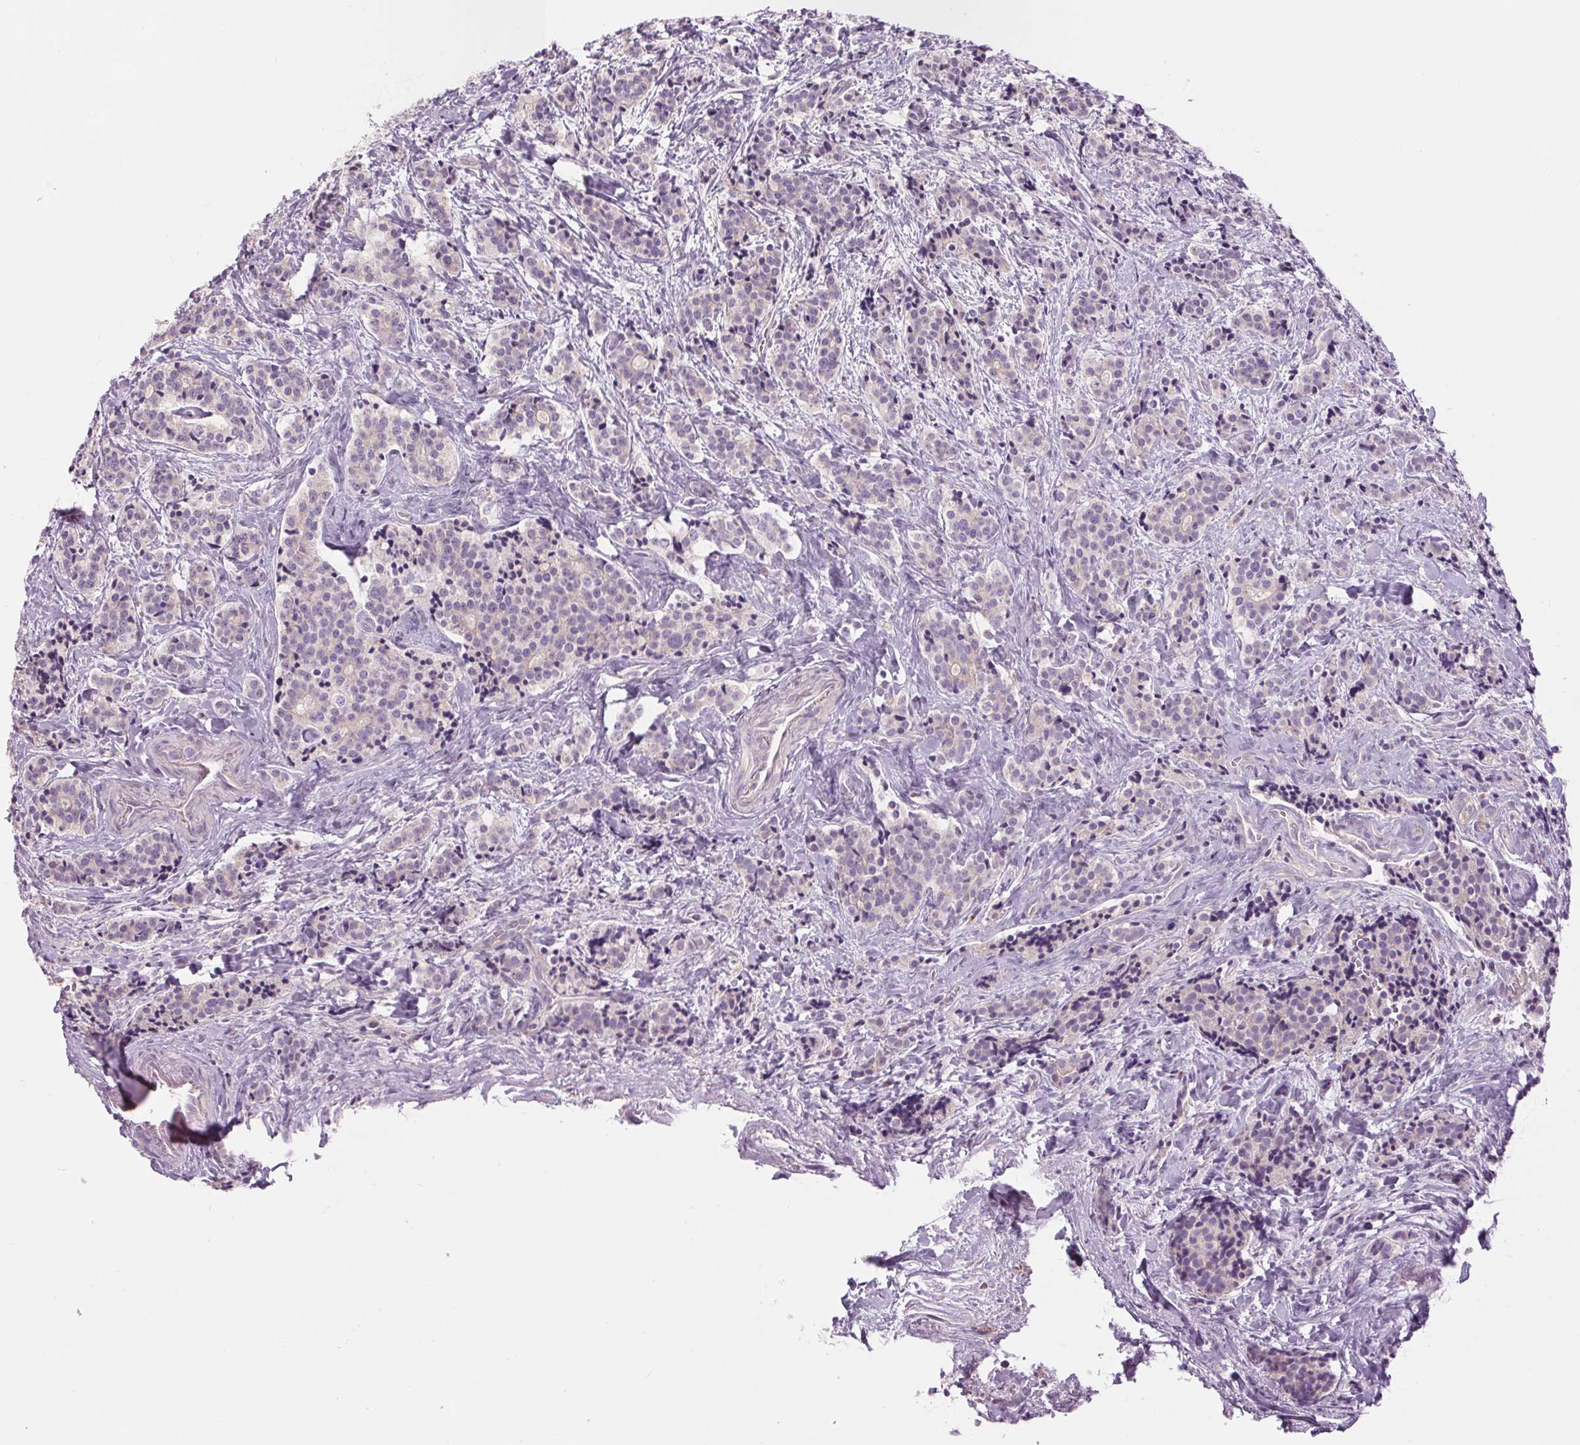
{"staining": {"intensity": "negative", "quantity": "none", "location": "none"}, "tissue": "carcinoid", "cell_type": "Tumor cells", "image_type": "cancer", "snomed": [{"axis": "morphology", "description": "Carcinoid, malignant, NOS"}, {"axis": "topography", "description": "Small intestine"}], "caption": "IHC image of carcinoid stained for a protein (brown), which exhibits no positivity in tumor cells. (DAB immunohistochemistry (IHC) visualized using brightfield microscopy, high magnification).", "gene": "CTNNA3", "patient": {"sex": "female", "age": 73}}